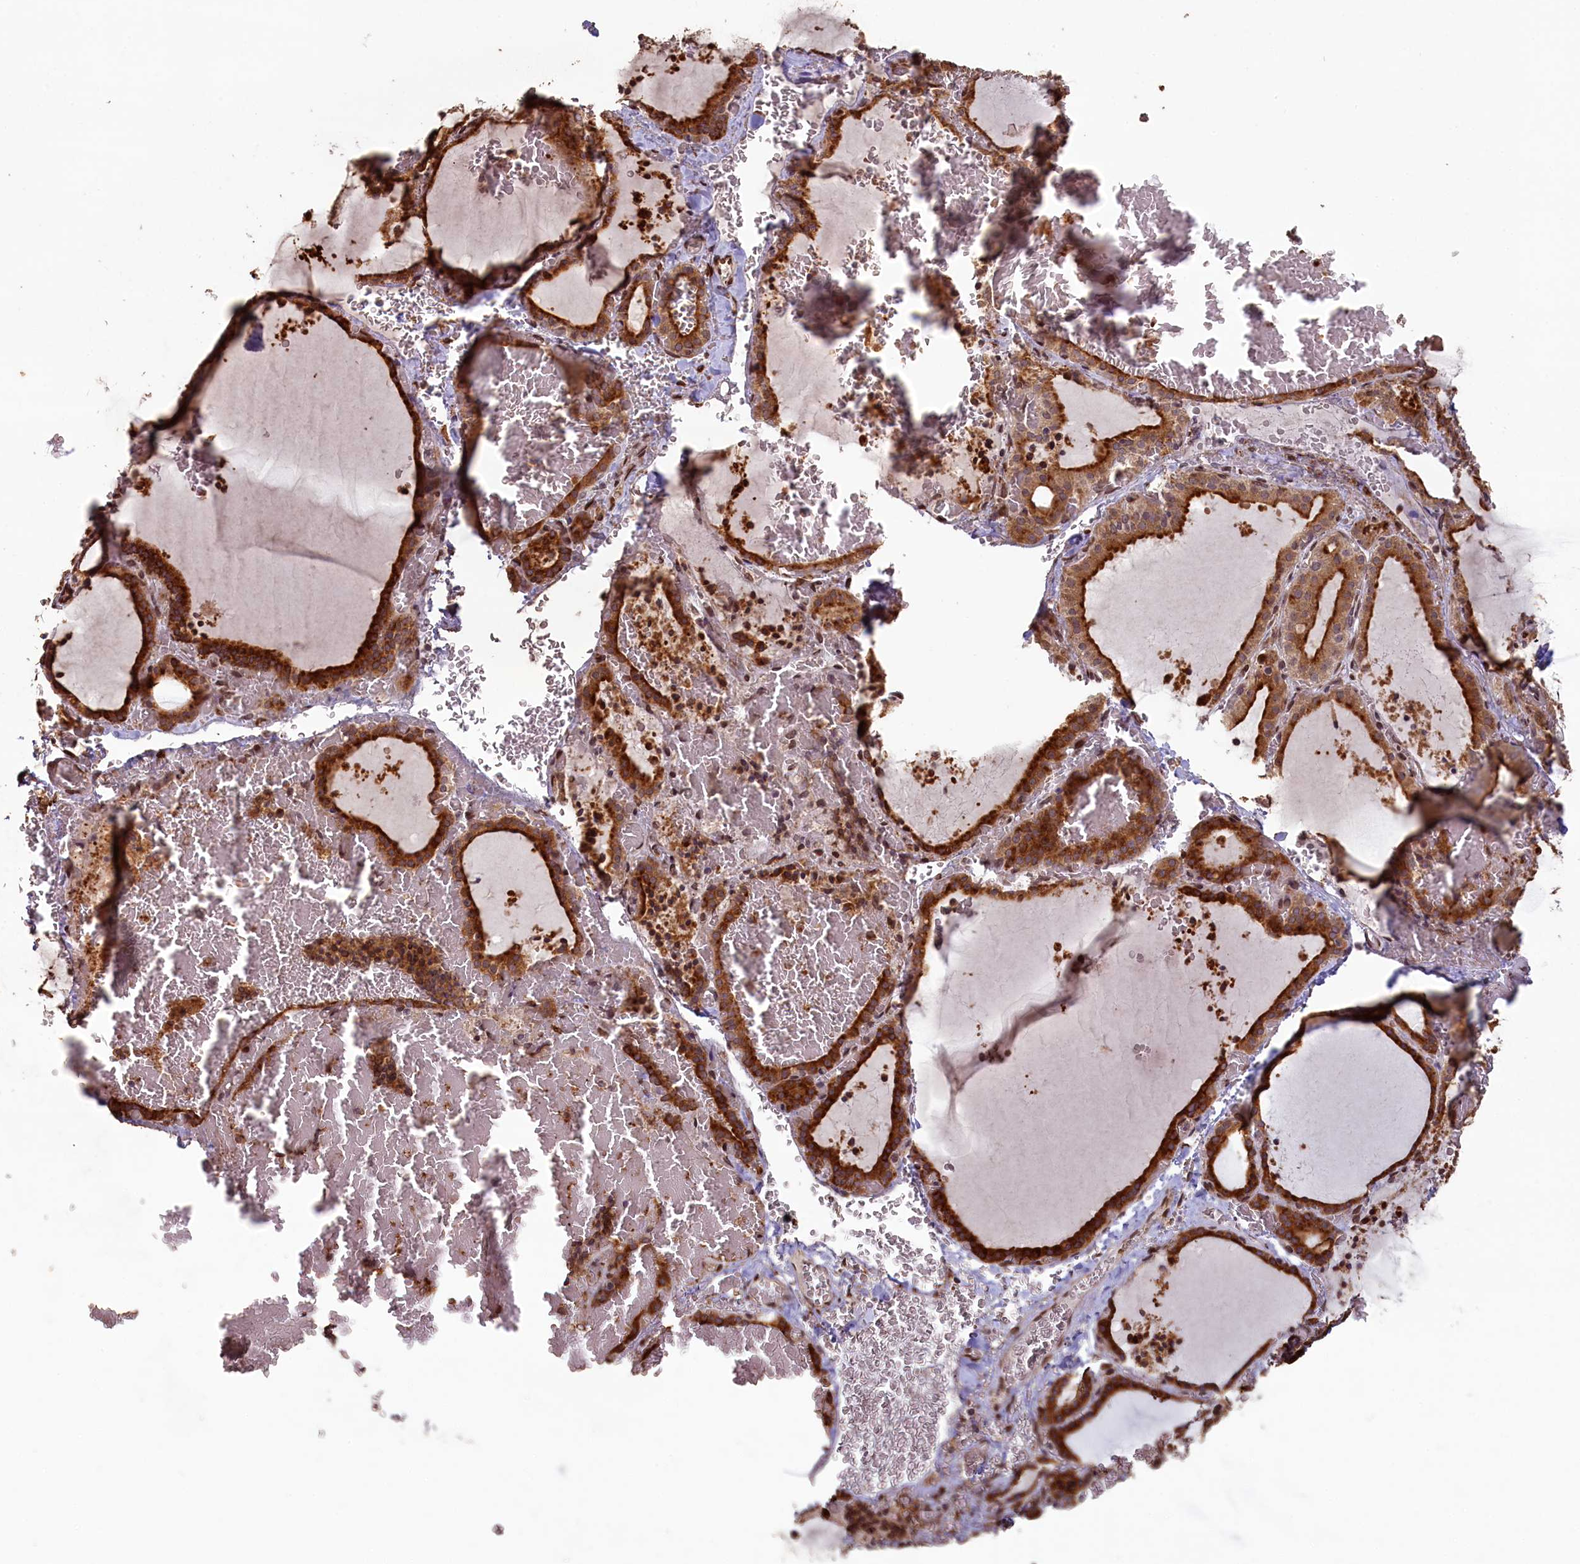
{"staining": {"intensity": "strong", "quantity": ">75%", "location": "cytoplasmic/membranous"}, "tissue": "thyroid gland", "cell_type": "Glandular cells", "image_type": "normal", "snomed": [{"axis": "morphology", "description": "Normal tissue, NOS"}, {"axis": "topography", "description": "Thyroid gland"}], "caption": "Benign thyroid gland exhibits strong cytoplasmic/membranous staining in about >75% of glandular cells The staining was performed using DAB to visualize the protein expression in brown, while the nuclei were stained in blue with hematoxylin (Magnification: 20x)..", "gene": "SLC38A7", "patient": {"sex": "female", "age": 39}}